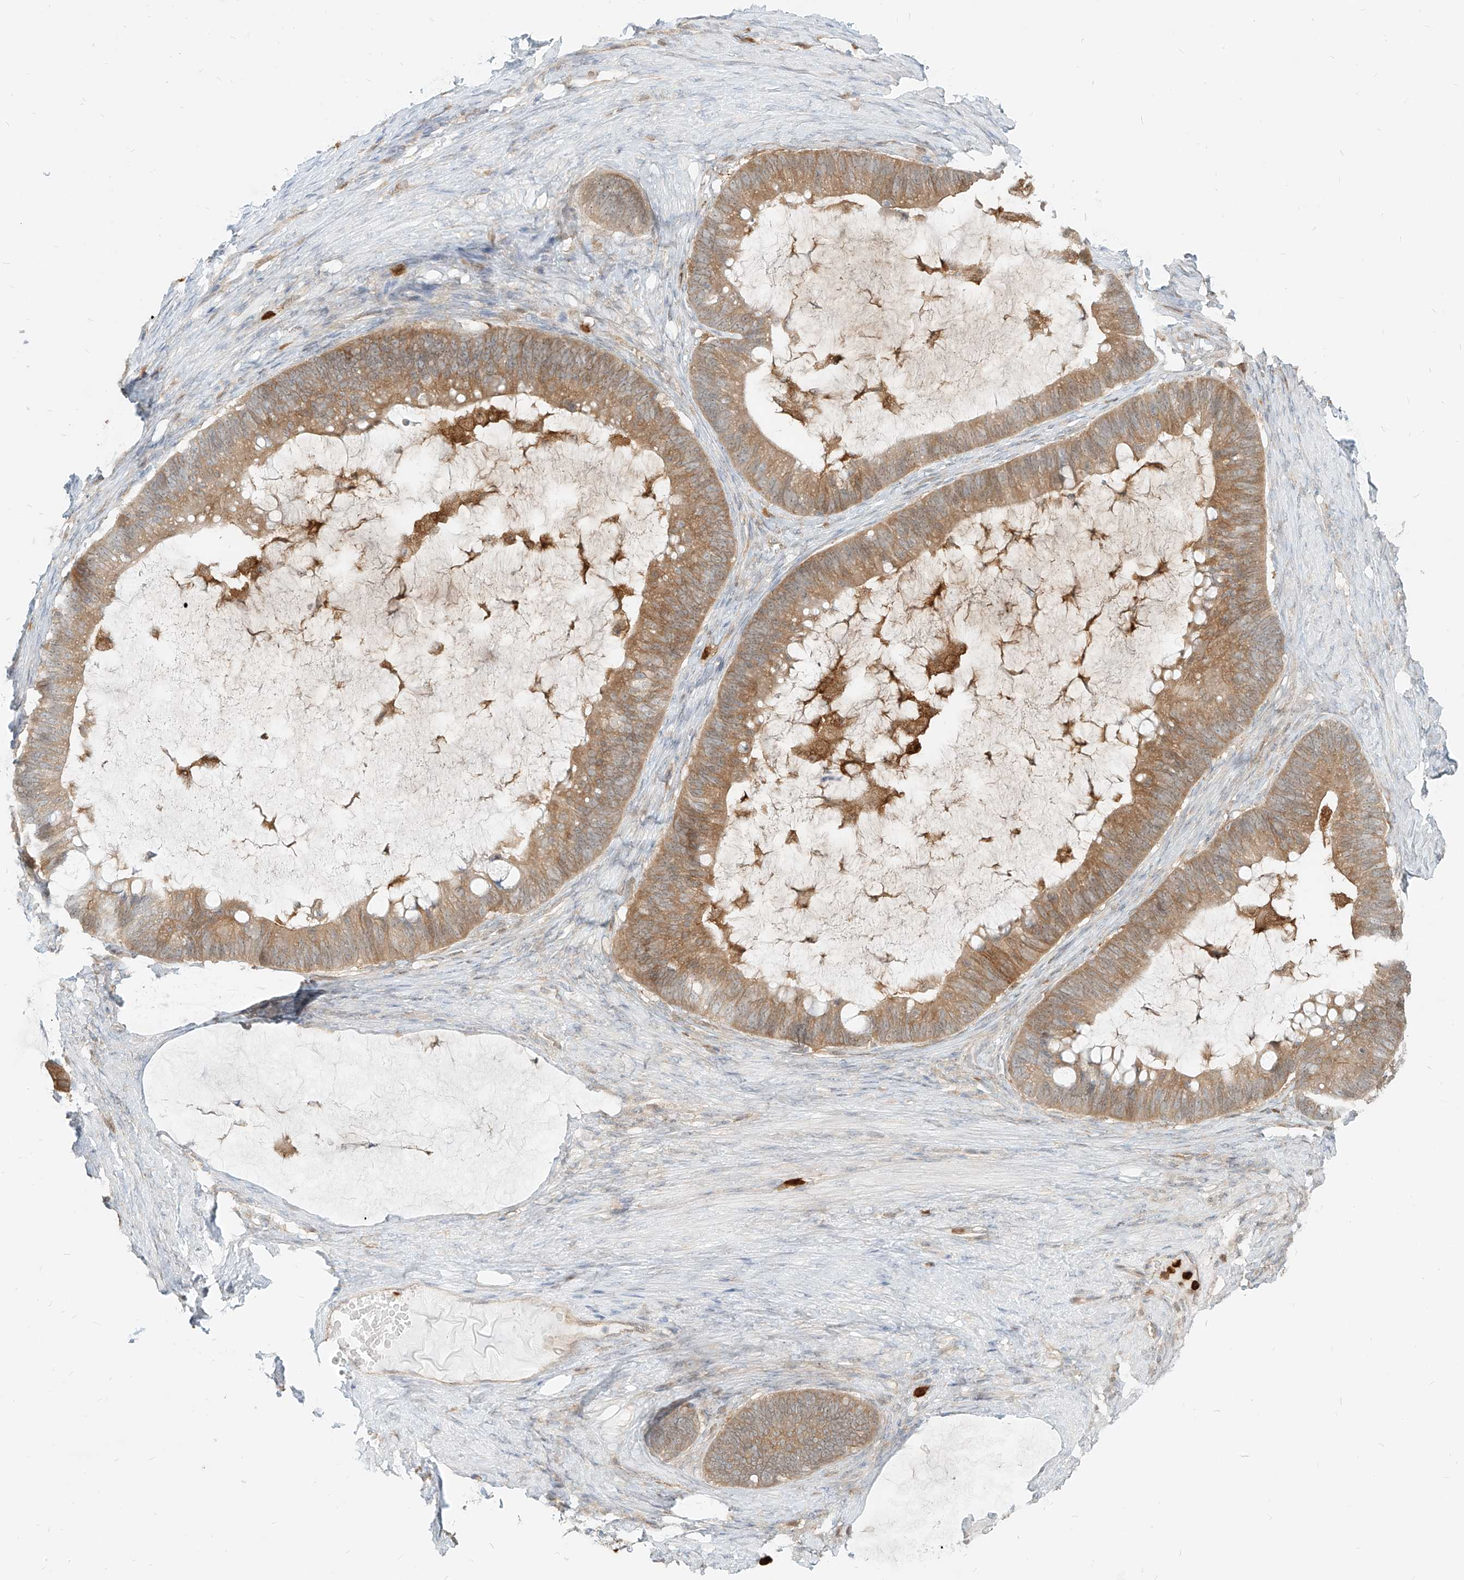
{"staining": {"intensity": "moderate", "quantity": ">75%", "location": "cytoplasmic/membranous"}, "tissue": "ovarian cancer", "cell_type": "Tumor cells", "image_type": "cancer", "snomed": [{"axis": "morphology", "description": "Cystadenocarcinoma, mucinous, NOS"}, {"axis": "topography", "description": "Ovary"}], "caption": "Tumor cells display medium levels of moderate cytoplasmic/membranous expression in about >75% of cells in human ovarian mucinous cystadenocarcinoma. The protein is stained brown, and the nuclei are stained in blue (DAB (3,3'-diaminobenzidine) IHC with brightfield microscopy, high magnification).", "gene": "PGD", "patient": {"sex": "female", "age": 61}}